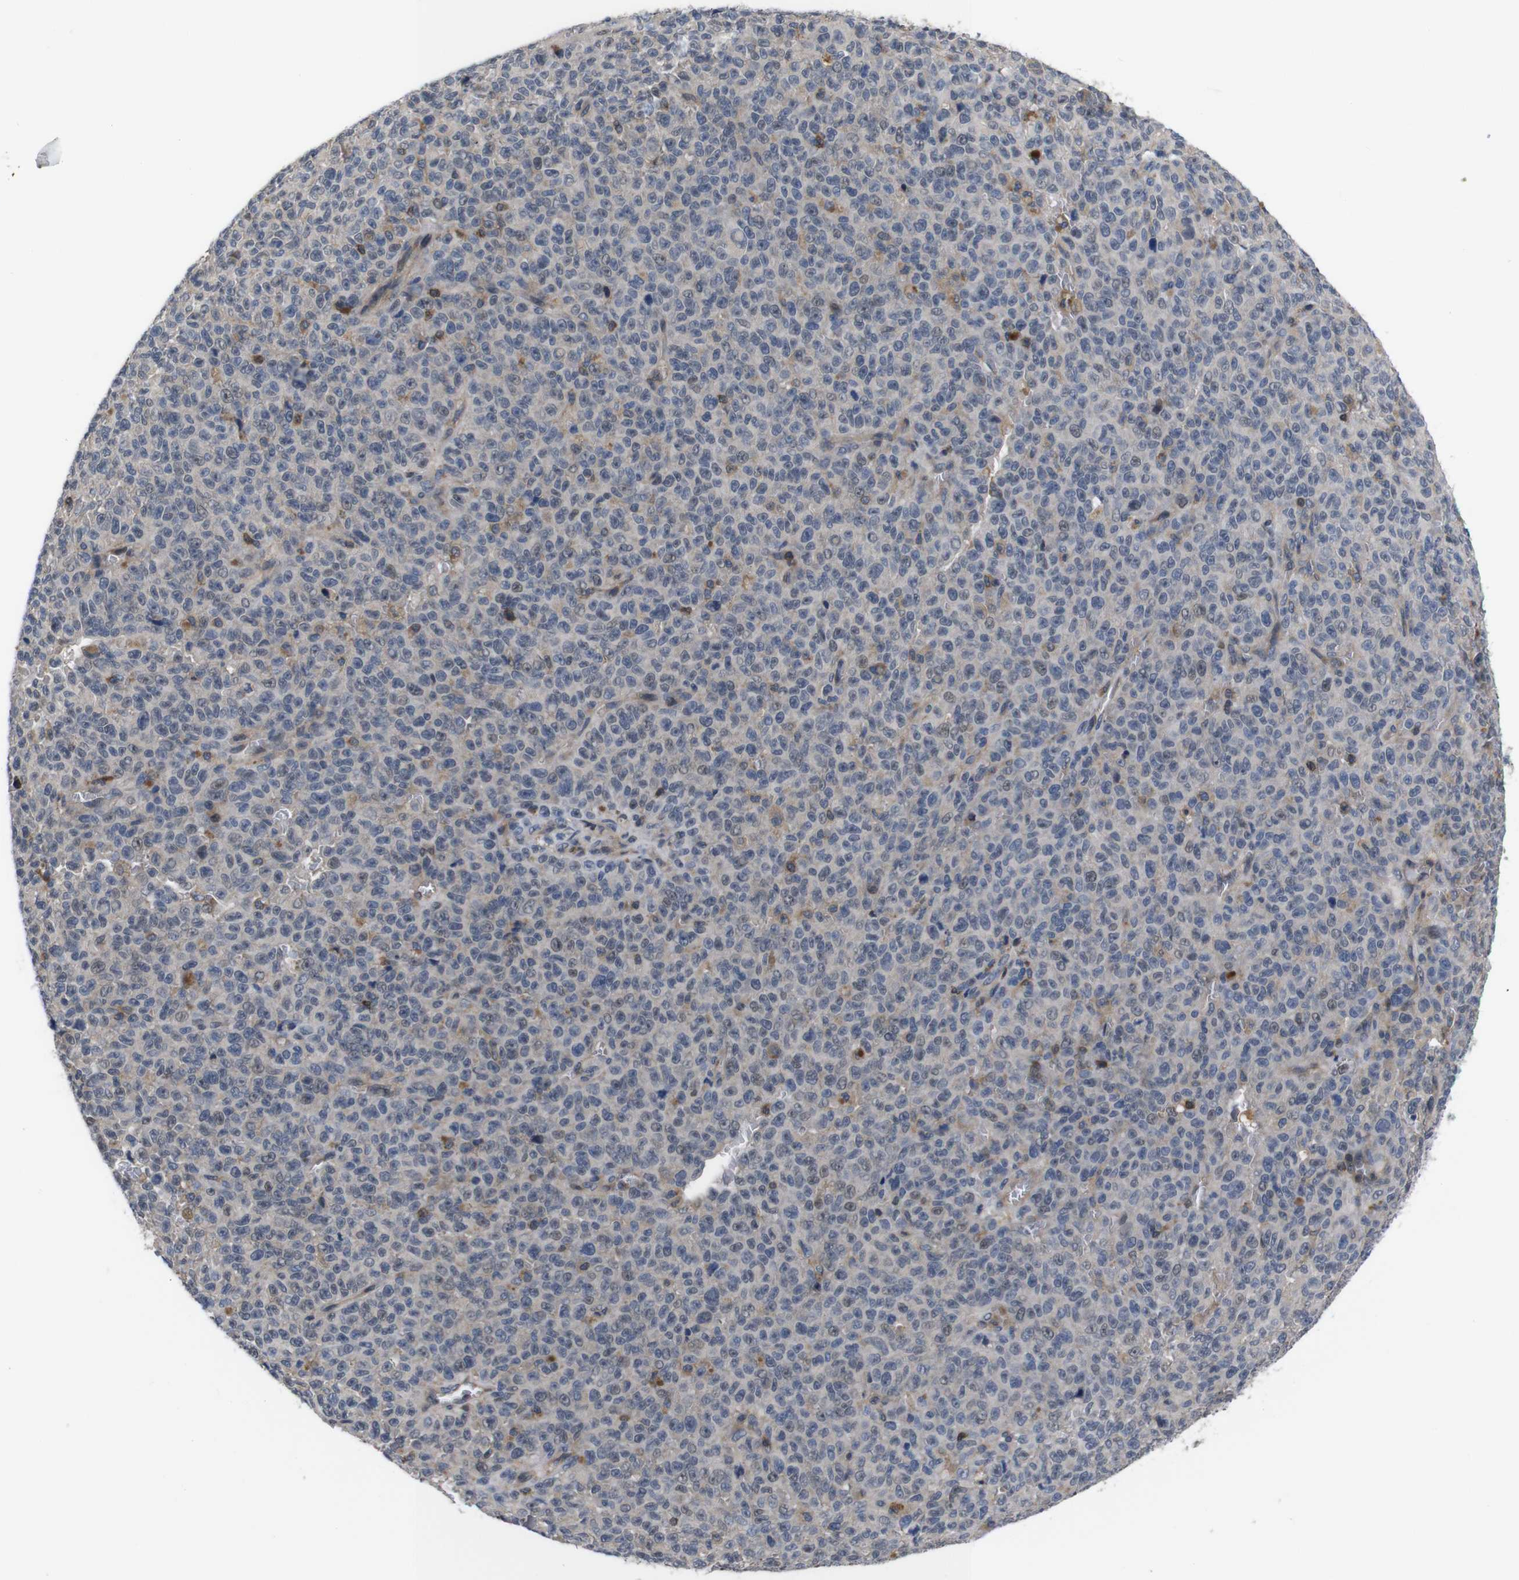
{"staining": {"intensity": "weak", "quantity": "<25%", "location": "cytoplasmic/membranous"}, "tissue": "melanoma", "cell_type": "Tumor cells", "image_type": "cancer", "snomed": [{"axis": "morphology", "description": "Malignant melanoma, NOS"}, {"axis": "topography", "description": "Skin"}], "caption": "Immunohistochemistry photomicrograph of human melanoma stained for a protein (brown), which reveals no expression in tumor cells. Brightfield microscopy of immunohistochemistry stained with DAB (brown) and hematoxylin (blue), captured at high magnification.", "gene": "BRWD3", "patient": {"sex": "female", "age": 82}}